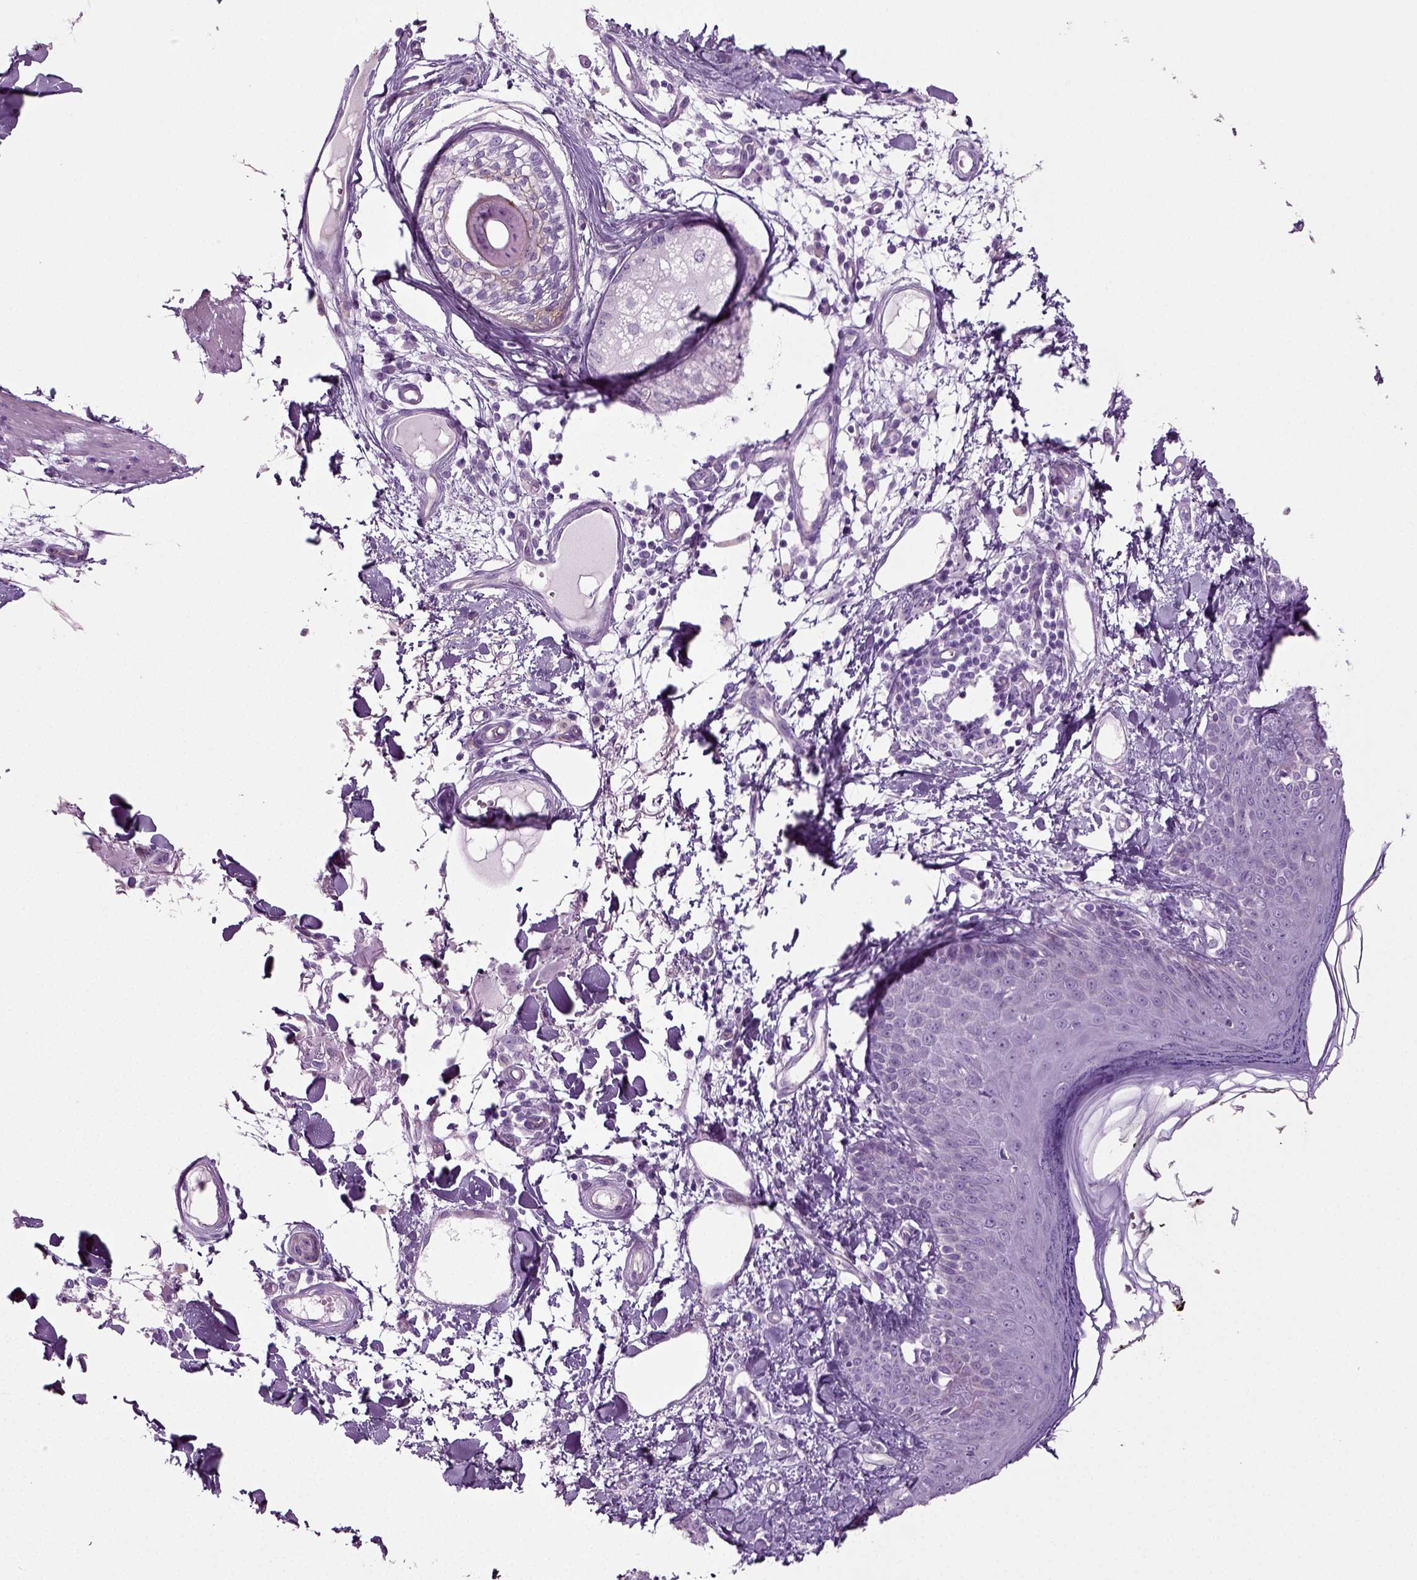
{"staining": {"intensity": "negative", "quantity": "none", "location": "none"}, "tissue": "skin", "cell_type": "Fibroblasts", "image_type": "normal", "snomed": [{"axis": "morphology", "description": "Normal tissue, NOS"}, {"axis": "topography", "description": "Skin"}], "caption": "Histopathology image shows no protein positivity in fibroblasts of benign skin. (DAB (3,3'-diaminobenzidine) immunohistochemistry with hematoxylin counter stain).", "gene": "CD109", "patient": {"sex": "male", "age": 76}}